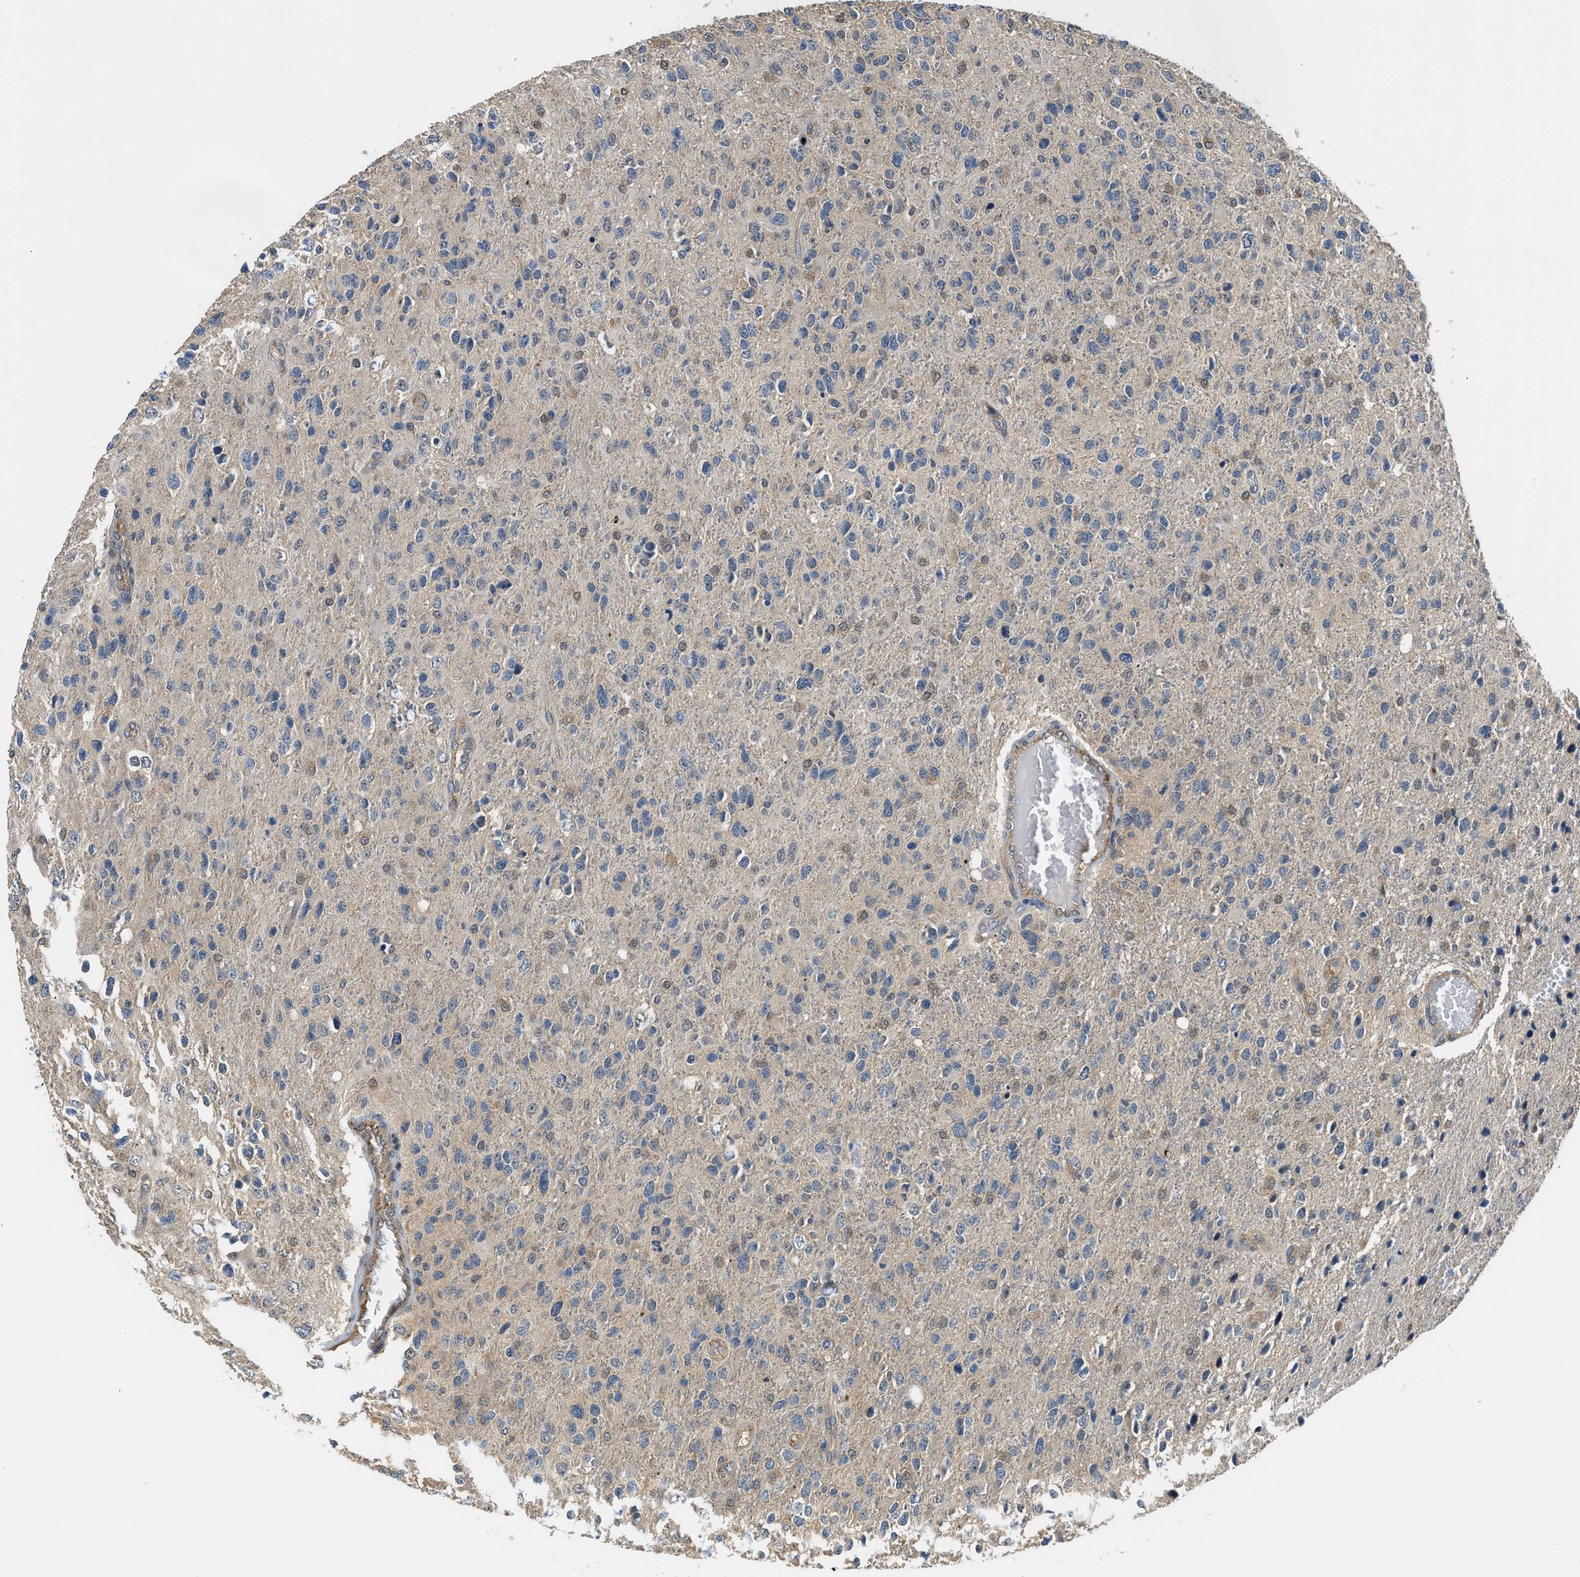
{"staining": {"intensity": "weak", "quantity": "<25%", "location": "cytoplasmic/membranous"}, "tissue": "glioma", "cell_type": "Tumor cells", "image_type": "cancer", "snomed": [{"axis": "morphology", "description": "Glioma, malignant, High grade"}, {"axis": "topography", "description": "Brain"}], "caption": "Tumor cells are negative for brown protein staining in high-grade glioma (malignant). Nuclei are stained in blue.", "gene": "CBLB", "patient": {"sex": "female", "age": 58}}